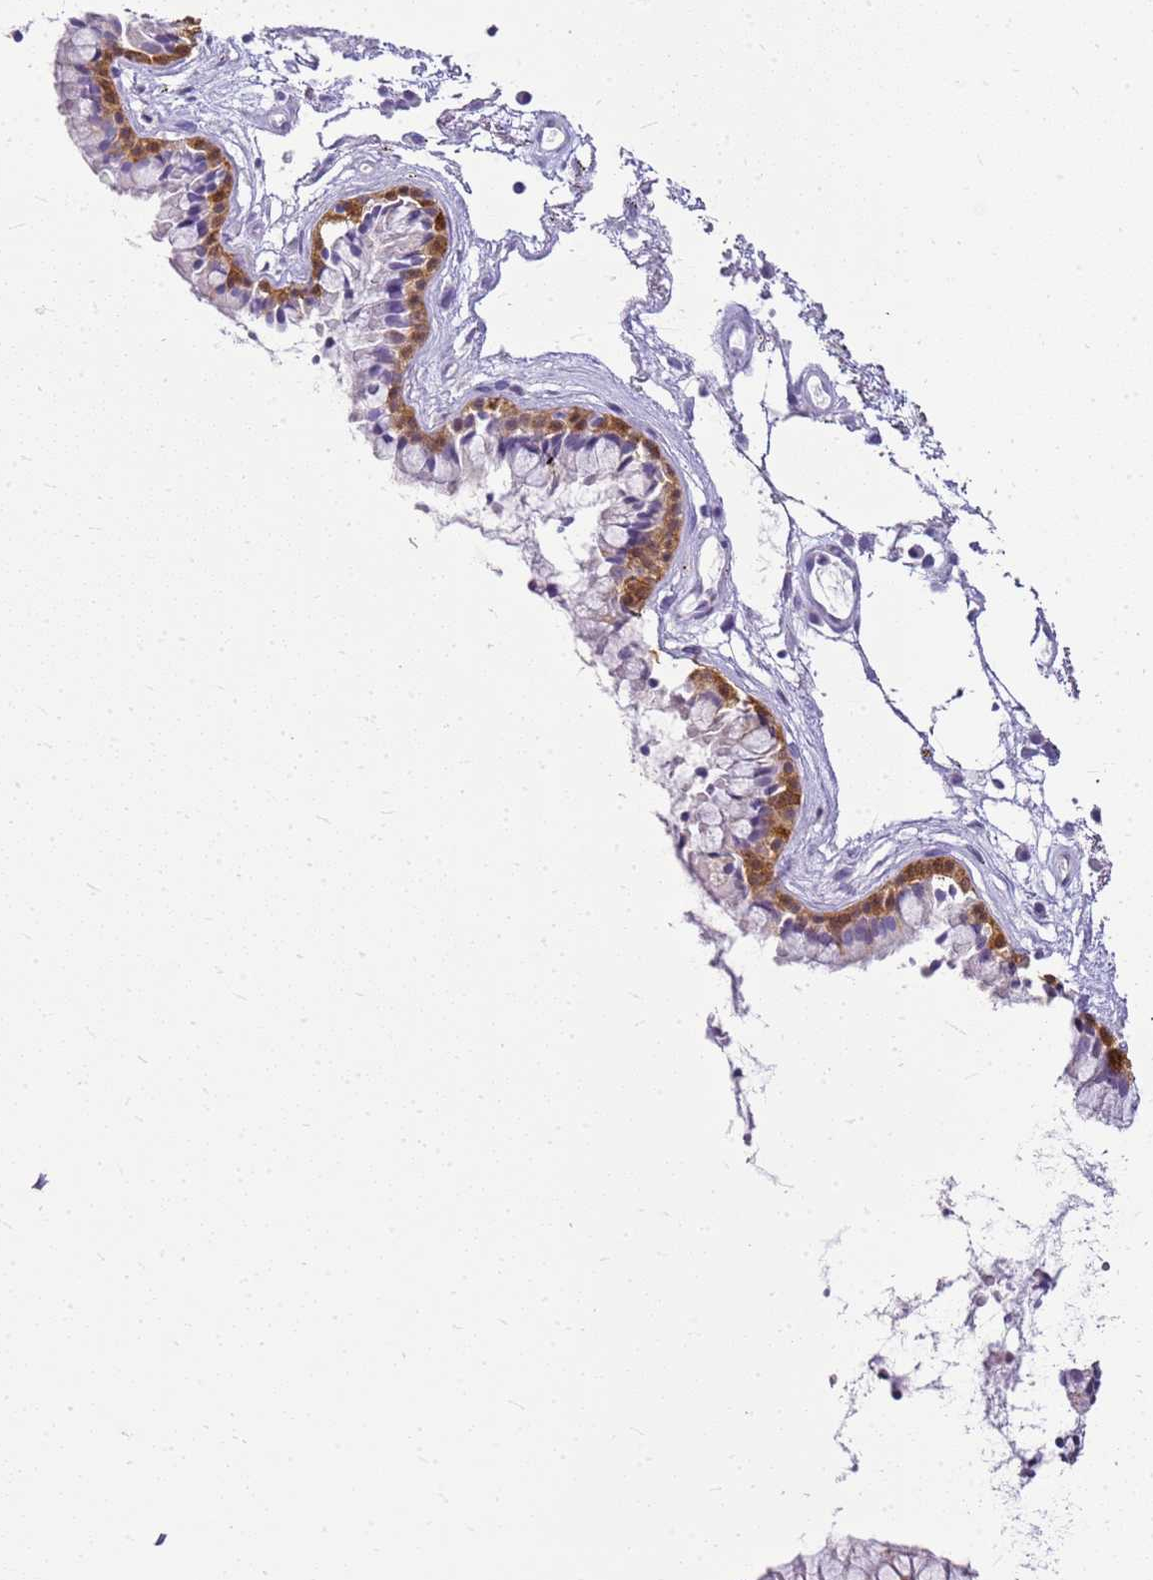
{"staining": {"intensity": "moderate", "quantity": "<25%", "location": "cytoplasmic/membranous"}, "tissue": "nasopharynx", "cell_type": "Respiratory epithelial cells", "image_type": "normal", "snomed": [{"axis": "morphology", "description": "Normal tissue, NOS"}, {"axis": "topography", "description": "Nasopharynx"}], "caption": "Respiratory epithelial cells display moderate cytoplasmic/membranous staining in about <25% of cells in normal nasopharynx. Immunohistochemistry (ihc) stains the protein in brown and the nuclei are stained blue.", "gene": "SULT1E1", "patient": {"sex": "male", "age": 82}}